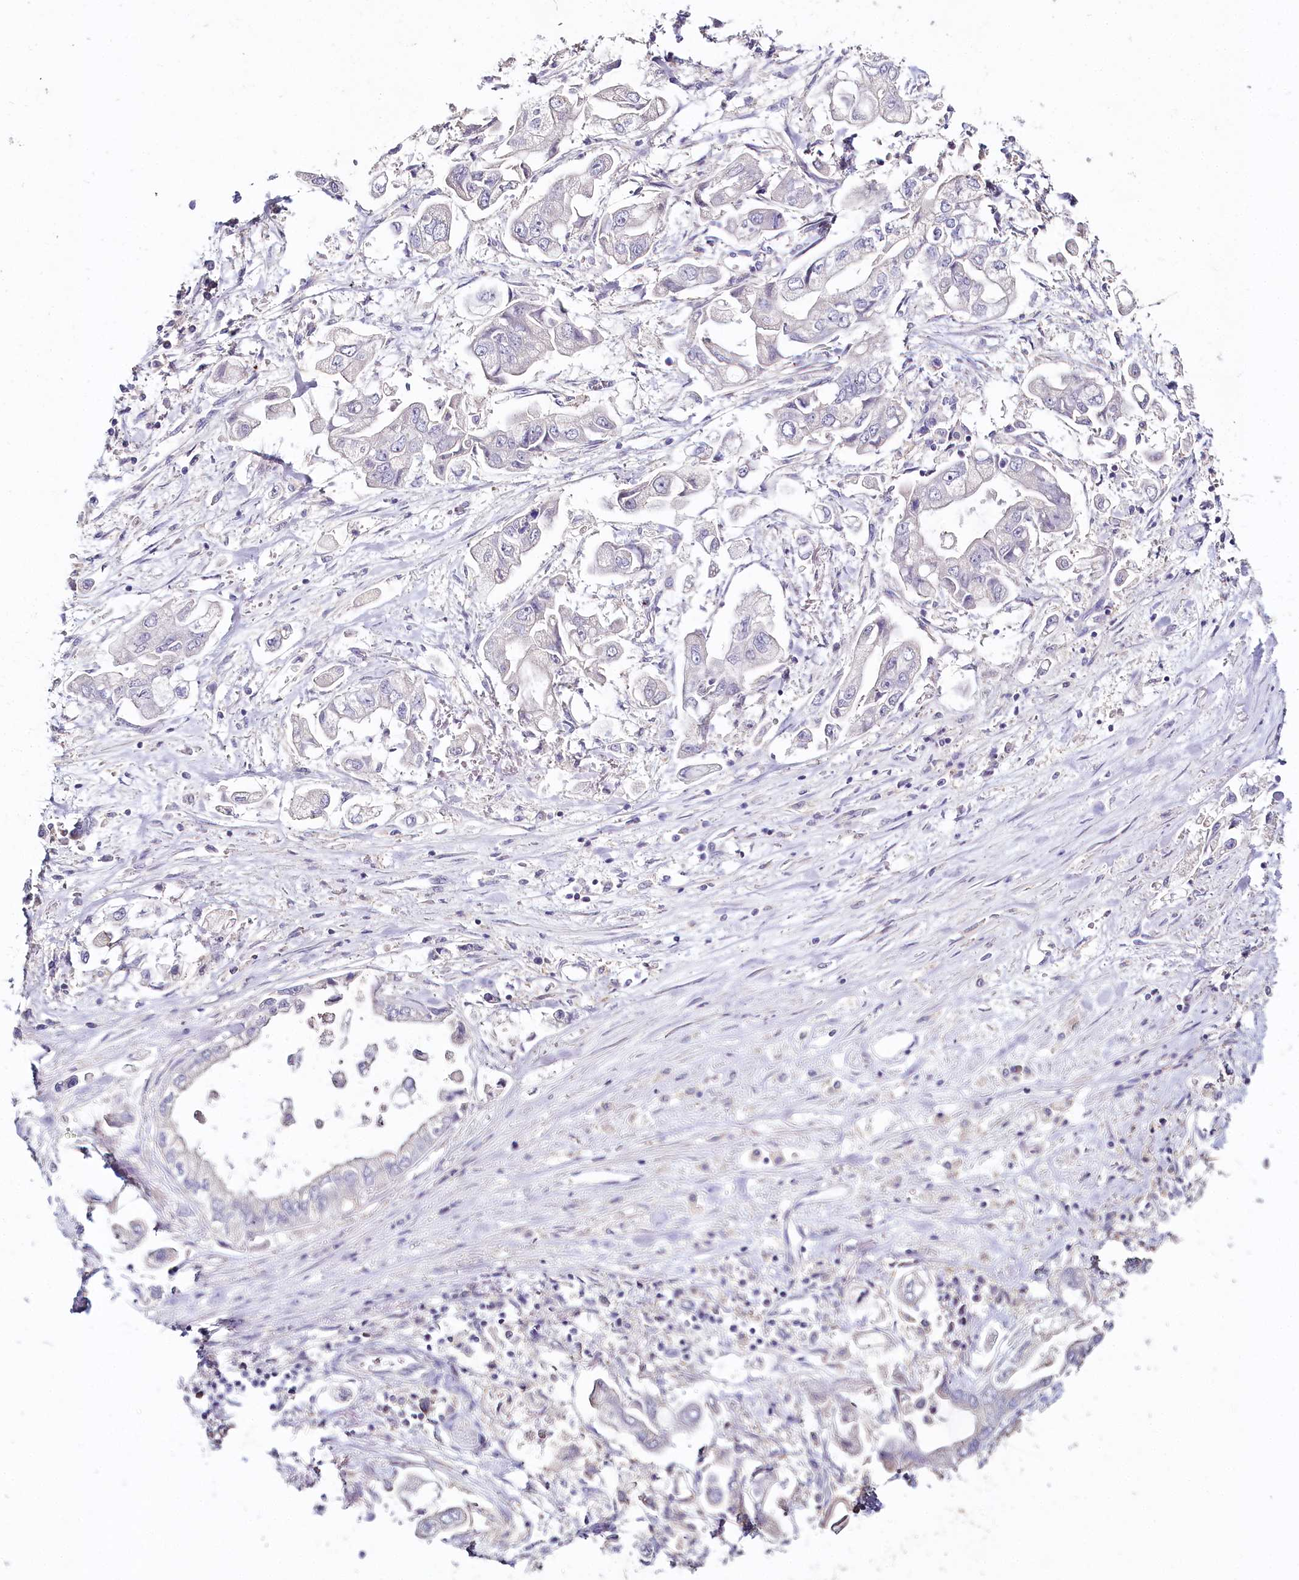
{"staining": {"intensity": "negative", "quantity": "none", "location": "none"}, "tissue": "stomach cancer", "cell_type": "Tumor cells", "image_type": "cancer", "snomed": [{"axis": "morphology", "description": "Adenocarcinoma, NOS"}, {"axis": "topography", "description": "Stomach"}], "caption": "Tumor cells show no significant protein staining in stomach cancer (adenocarcinoma).", "gene": "DAPK1", "patient": {"sex": "male", "age": 62}}